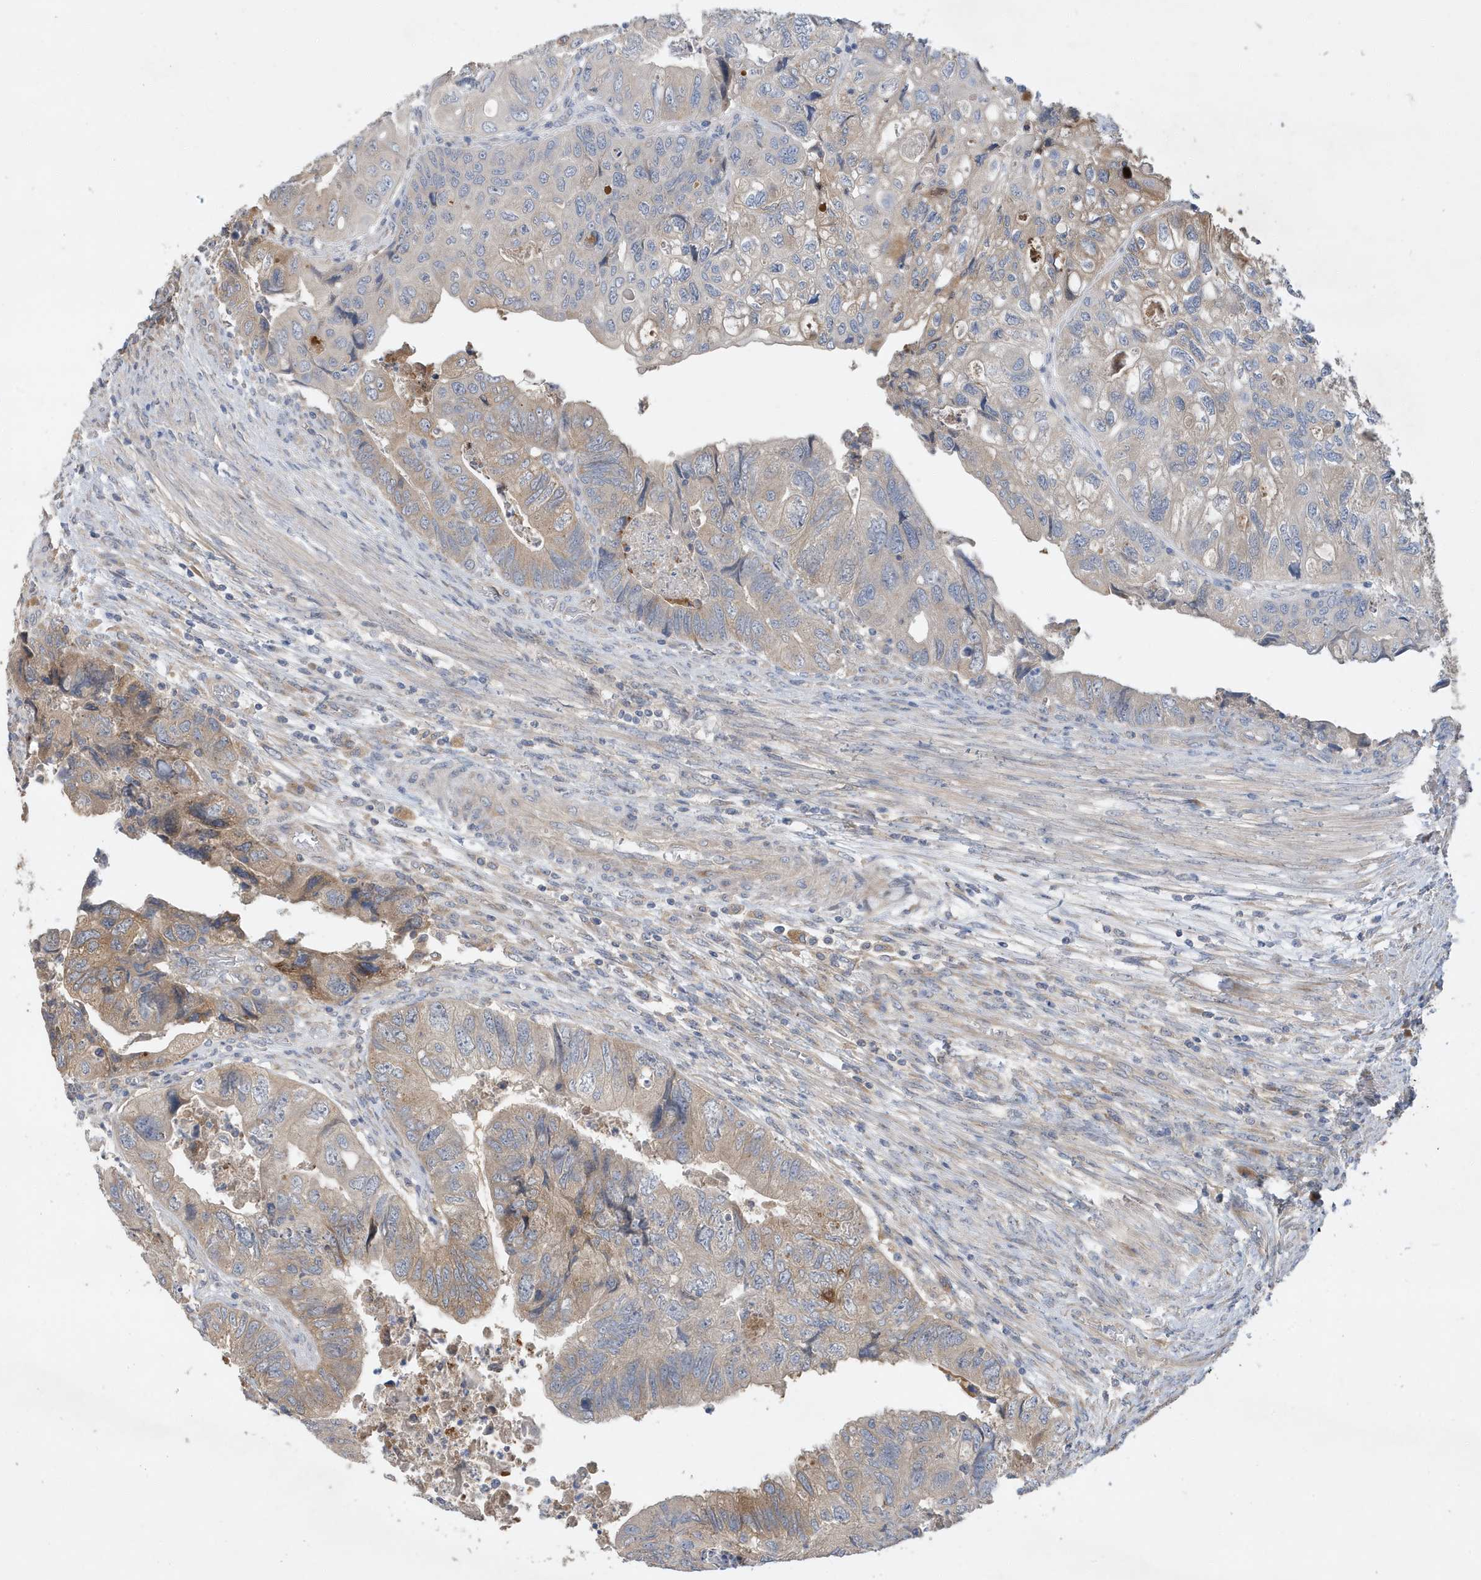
{"staining": {"intensity": "weak", "quantity": "<25%", "location": "cytoplasmic/membranous"}, "tissue": "colorectal cancer", "cell_type": "Tumor cells", "image_type": "cancer", "snomed": [{"axis": "morphology", "description": "Adenocarcinoma, NOS"}, {"axis": "topography", "description": "Rectum"}], "caption": "There is no significant positivity in tumor cells of colorectal cancer. (IHC, brightfield microscopy, high magnification).", "gene": "LAPTM4A", "patient": {"sex": "male", "age": 63}}